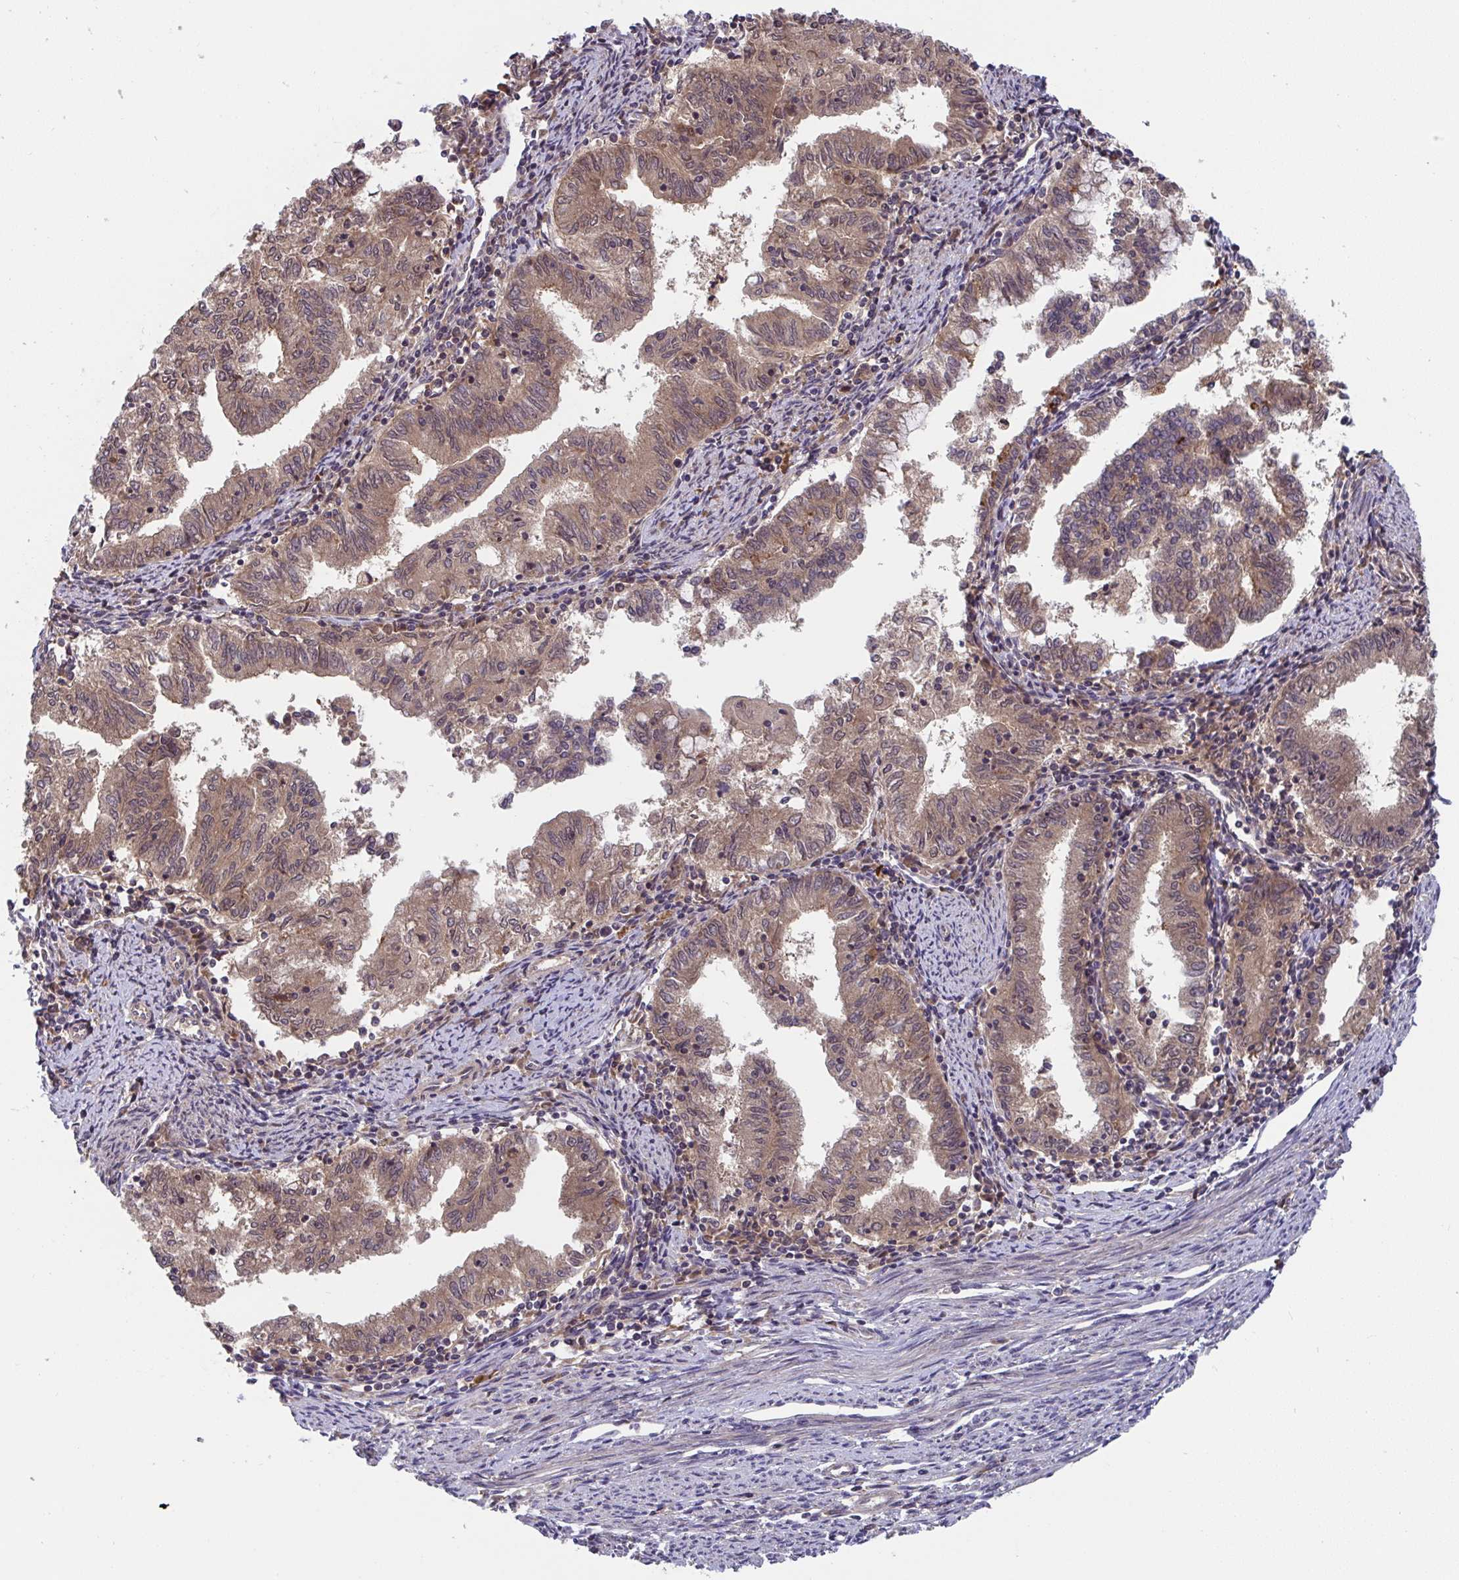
{"staining": {"intensity": "moderate", "quantity": ">75%", "location": "cytoplasmic/membranous,nuclear"}, "tissue": "endometrial cancer", "cell_type": "Tumor cells", "image_type": "cancer", "snomed": [{"axis": "morphology", "description": "Adenocarcinoma, NOS"}, {"axis": "topography", "description": "Endometrium"}], "caption": "Approximately >75% of tumor cells in human endometrial cancer reveal moderate cytoplasmic/membranous and nuclear protein expression as visualized by brown immunohistochemical staining.", "gene": "TIGAR", "patient": {"sex": "female", "age": 79}}